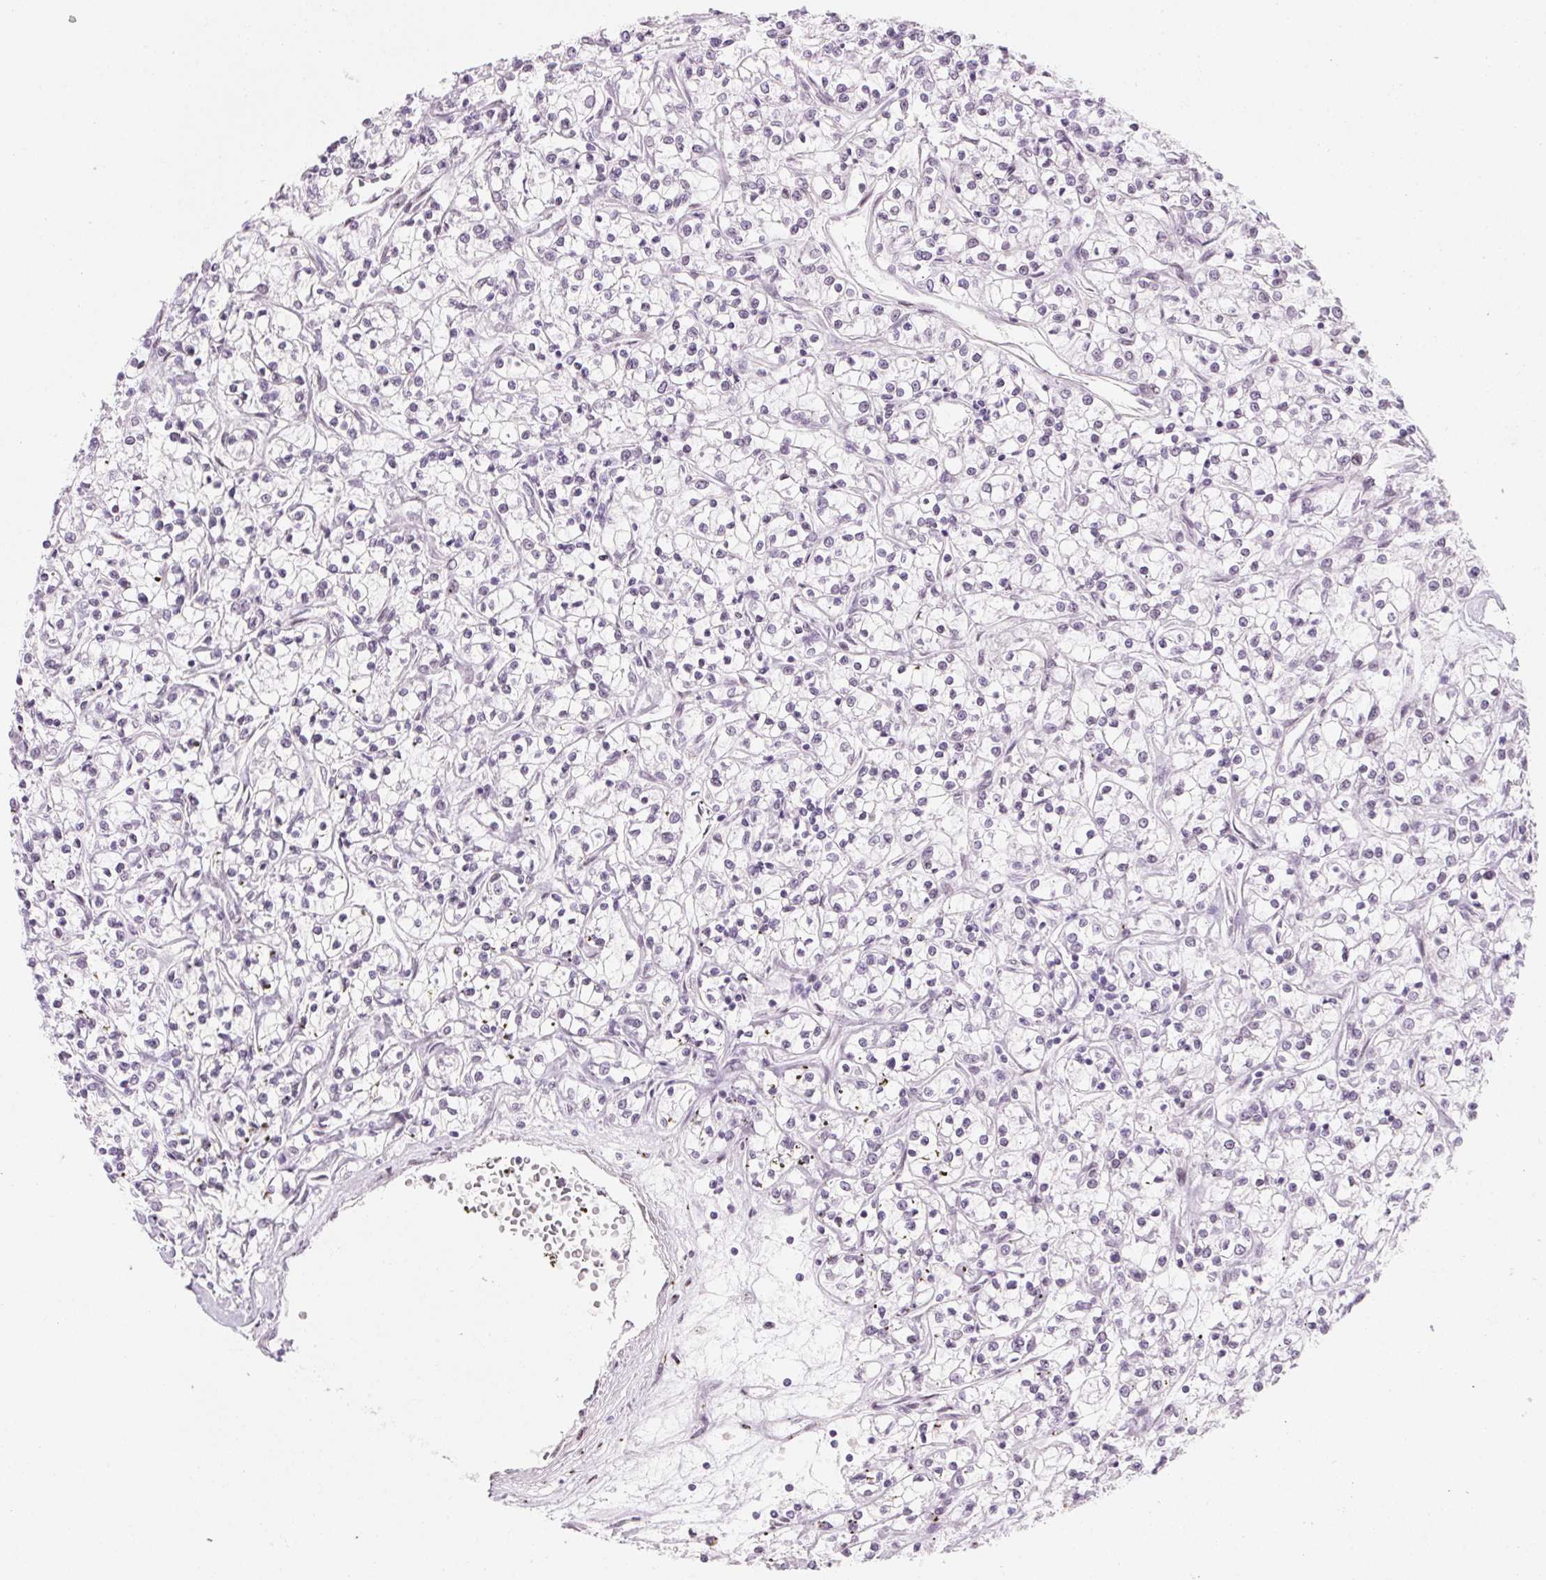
{"staining": {"intensity": "negative", "quantity": "none", "location": "none"}, "tissue": "renal cancer", "cell_type": "Tumor cells", "image_type": "cancer", "snomed": [{"axis": "morphology", "description": "Adenocarcinoma, NOS"}, {"axis": "topography", "description": "Kidney"}], "caption": "Histopathology image shows no significant protein expression in tumor cells of renal cancer.", "gene": "KCNQ2", "patient": {"sex": "female", "age": 59}}